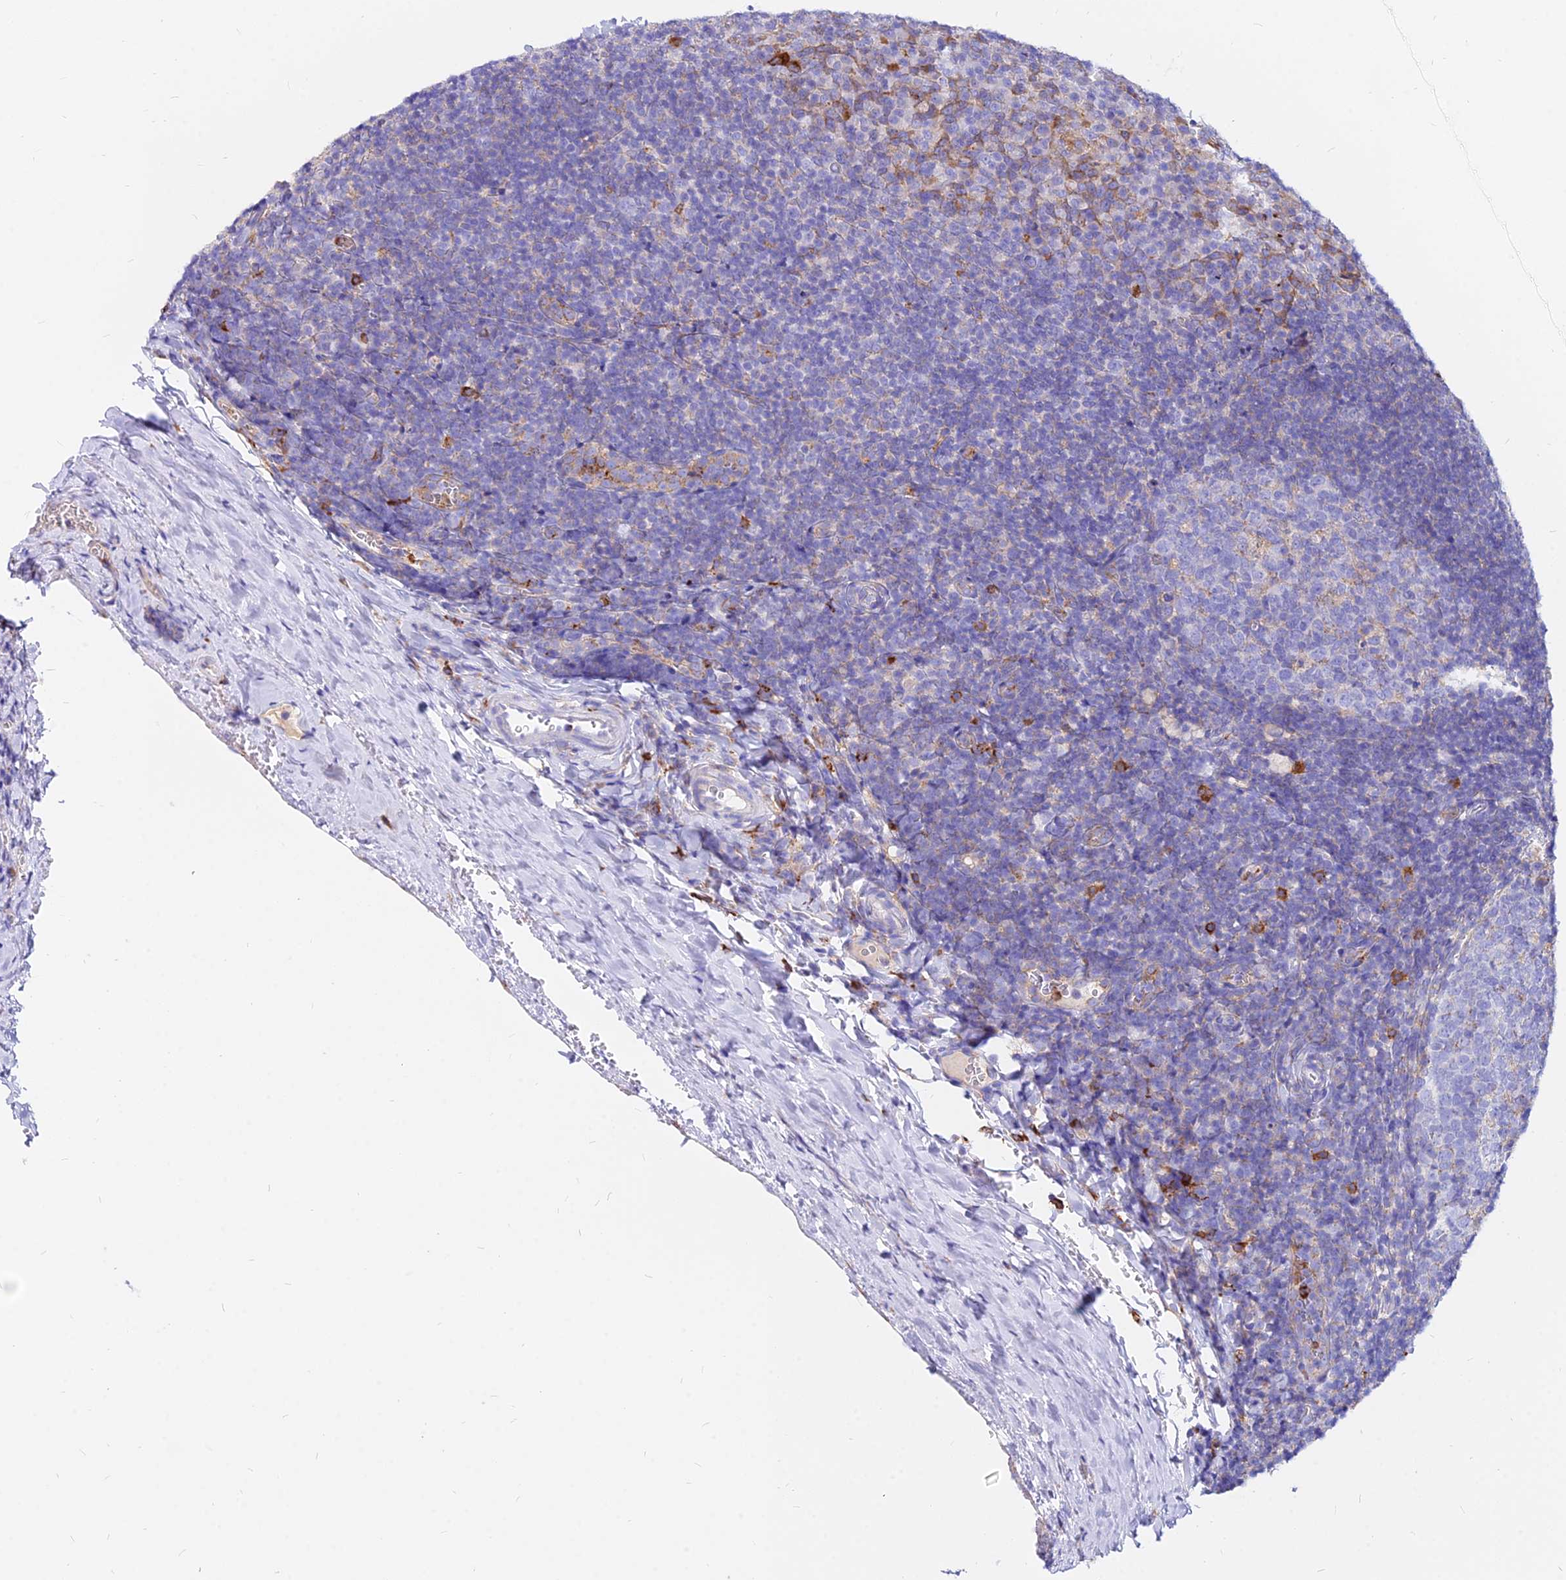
{"staining": {"intensity": "negative", "quantity": "none", "location": "none"}, "tissue": "tonsil", "cell_type": "Germinal center cells", "image_type": "normal", "snomed": [{"axis": "morphology", "description": "Normal tissue, NOS"}, {"axis": "topography", "description": "Tonsil"}], "caption": "IHC histopathology image of benign tonsil: human tonsil stained with DAB (3,3'-diaminobenzidine) displays no significant protein expression in germinal center cells.", "gene": "AGTRAP", "patient": {"sex": "male", "age": 17}}